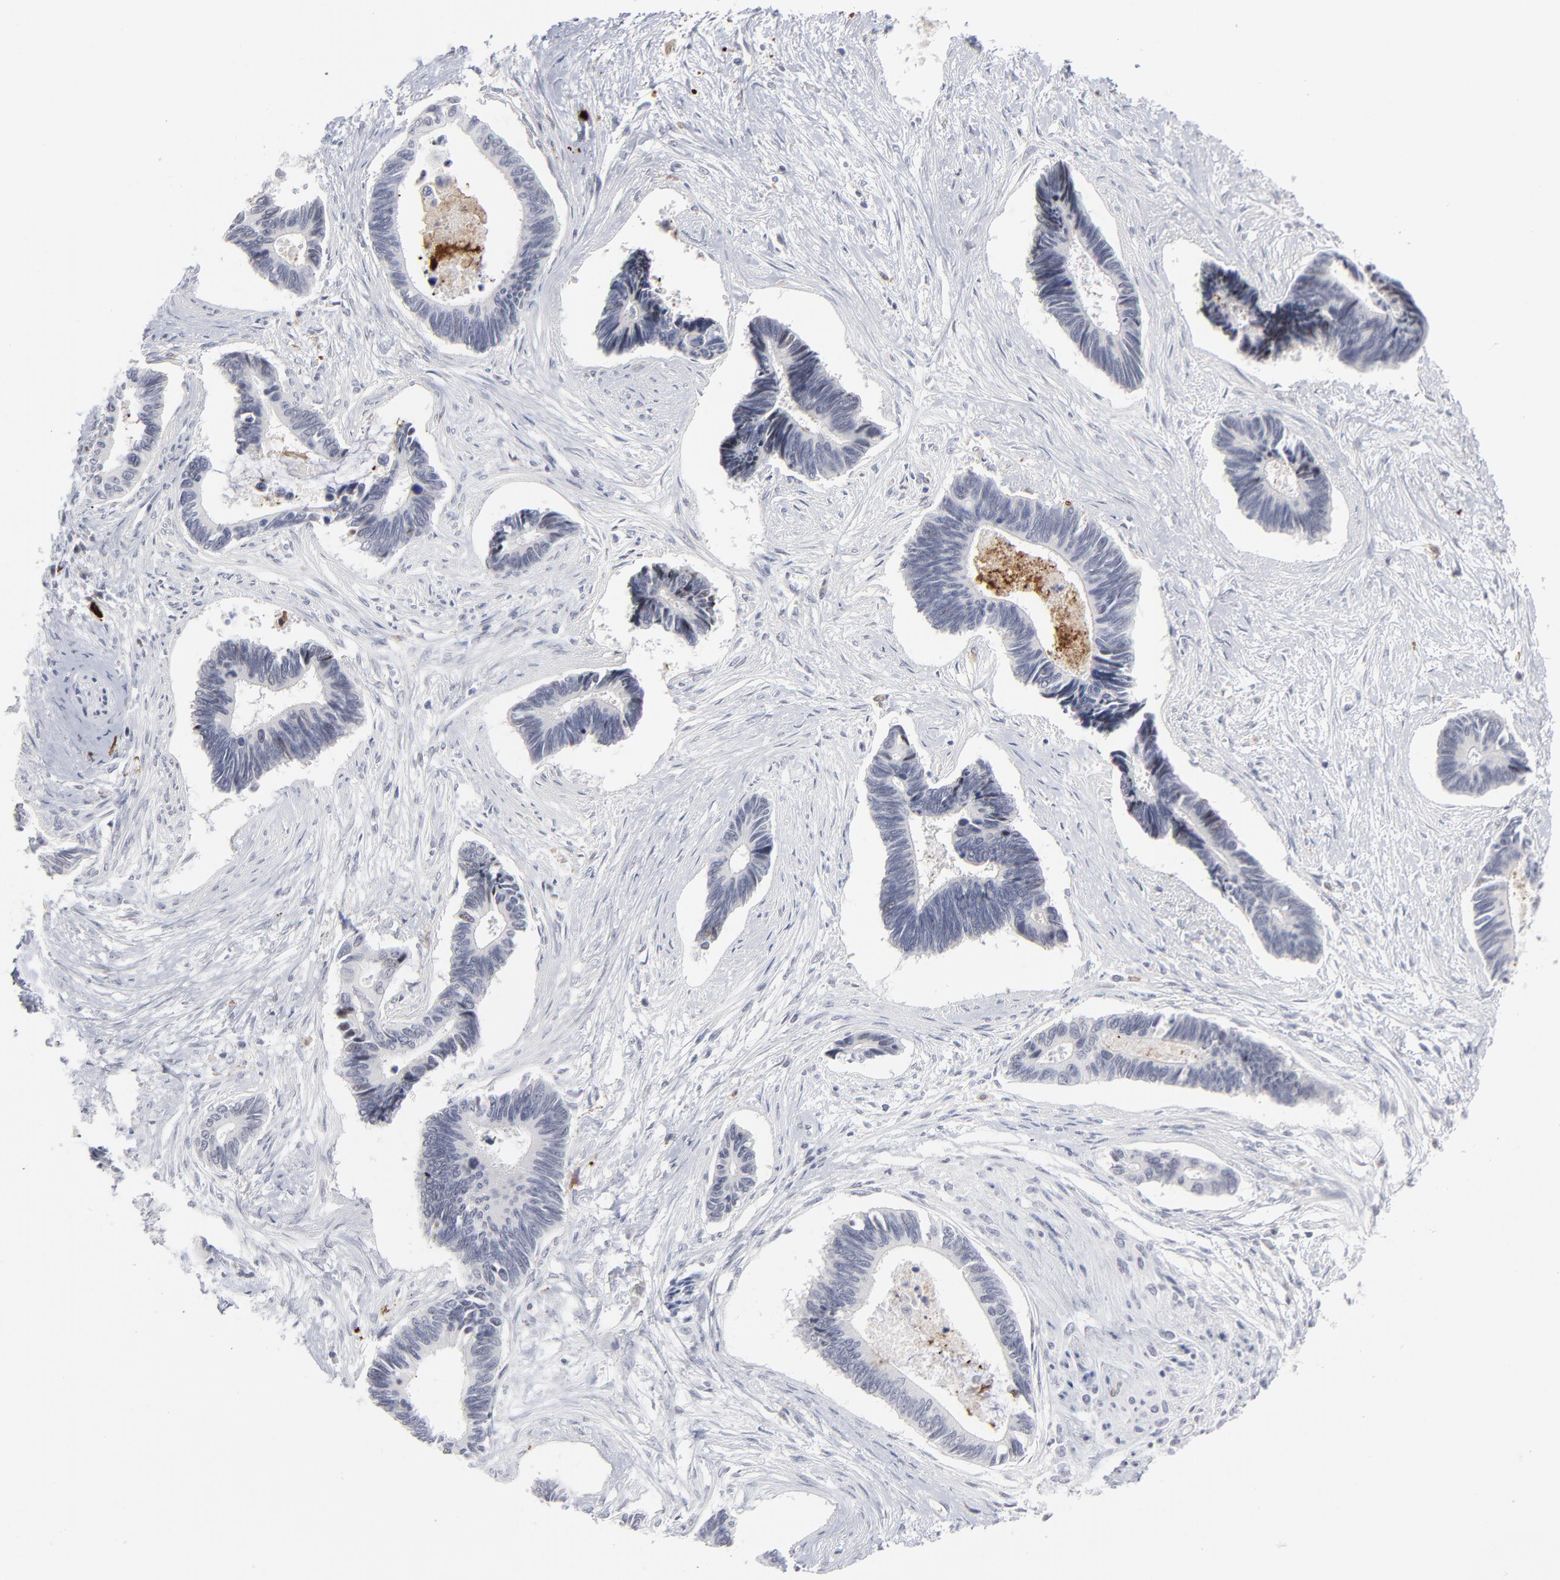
{"staining": {"intensity": "negative", "quantity": "none", "location": "none"}, "tissue": "pancreatic cancer", "cell_type": "Tumor cells", "image_type": "cancer", "snomed": [{"axis": "morphology", "description": "Adenocarcinoma, NOS"}, {"axis": "topography", "description": "Pancreas"}], "caption": "Micrograph shows no protein staining in tumor cells of adenocarcinoma (pancreatic) tissue. Brightfield microscopy of immunohistochemistry (IHC) stained with DAB (3,3'-diaminobenzidine) (brown) and hematoxylin (blue), captured at high magnification.", "gene": "CCR2", "patient": {"sex": "female", "age": 70}}